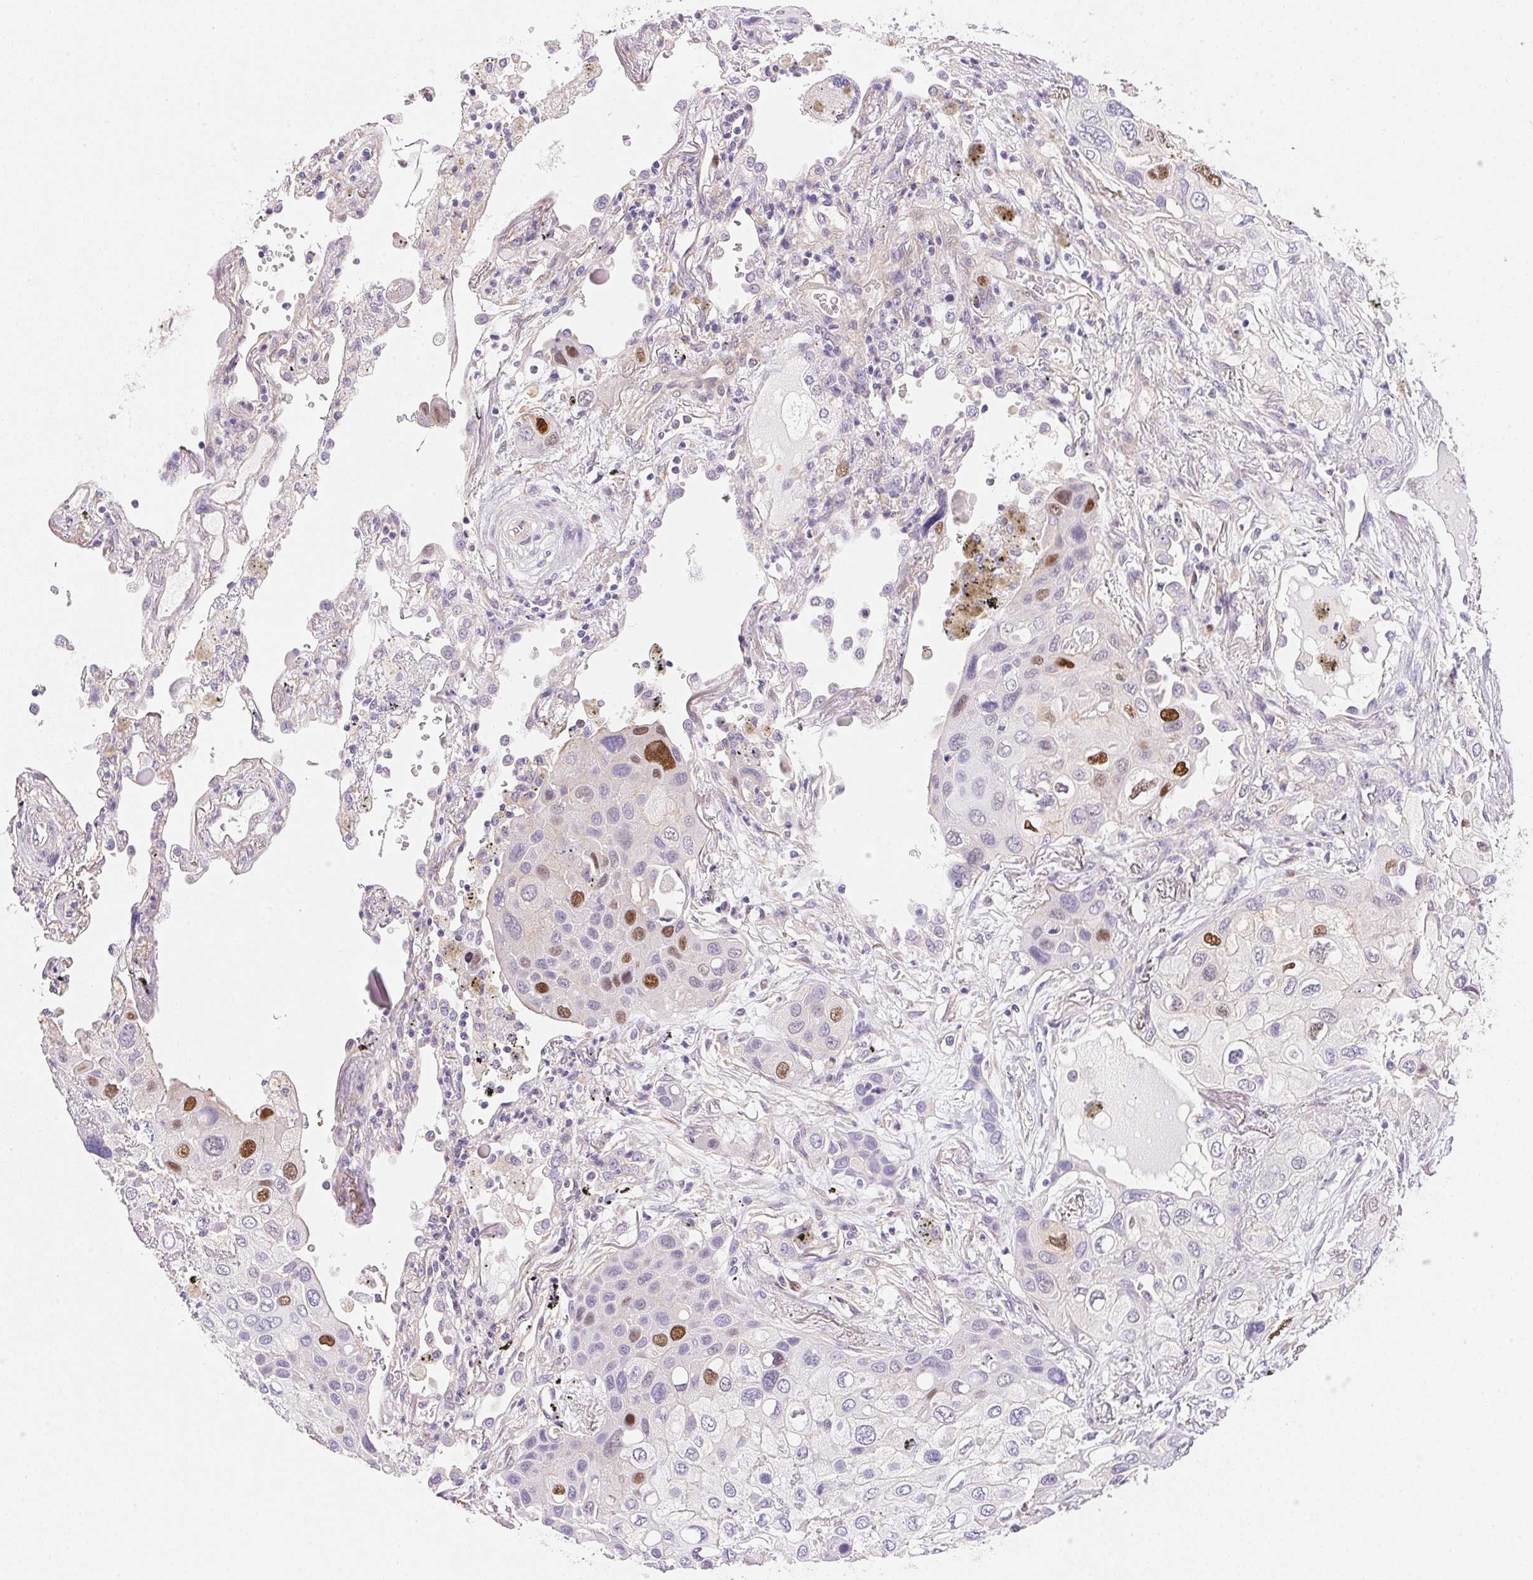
{"staining": {"intensity": "strong", "quantity": "<25%", "location": "nuclear"}, "tissue": "lung cancer", "cell_type": "Tumor cells", "image_type": "cancer", "snomed": [{"axis": "morphology", "description": "Squamous cell carcinoma, NOS"}, {"axis": "morphology", "description": "Squamous cell carcinoma, metastatic, NOS"}, {"axis": "topography", "description": "Lung"}], "caption": "Immunohistochemical staining of lung cancer demonstrates medium levels of strong nuclear staining in about <25% of tumor cells.", "gene": "SMTN", "patient": {"sex": "male", "age": 59}}